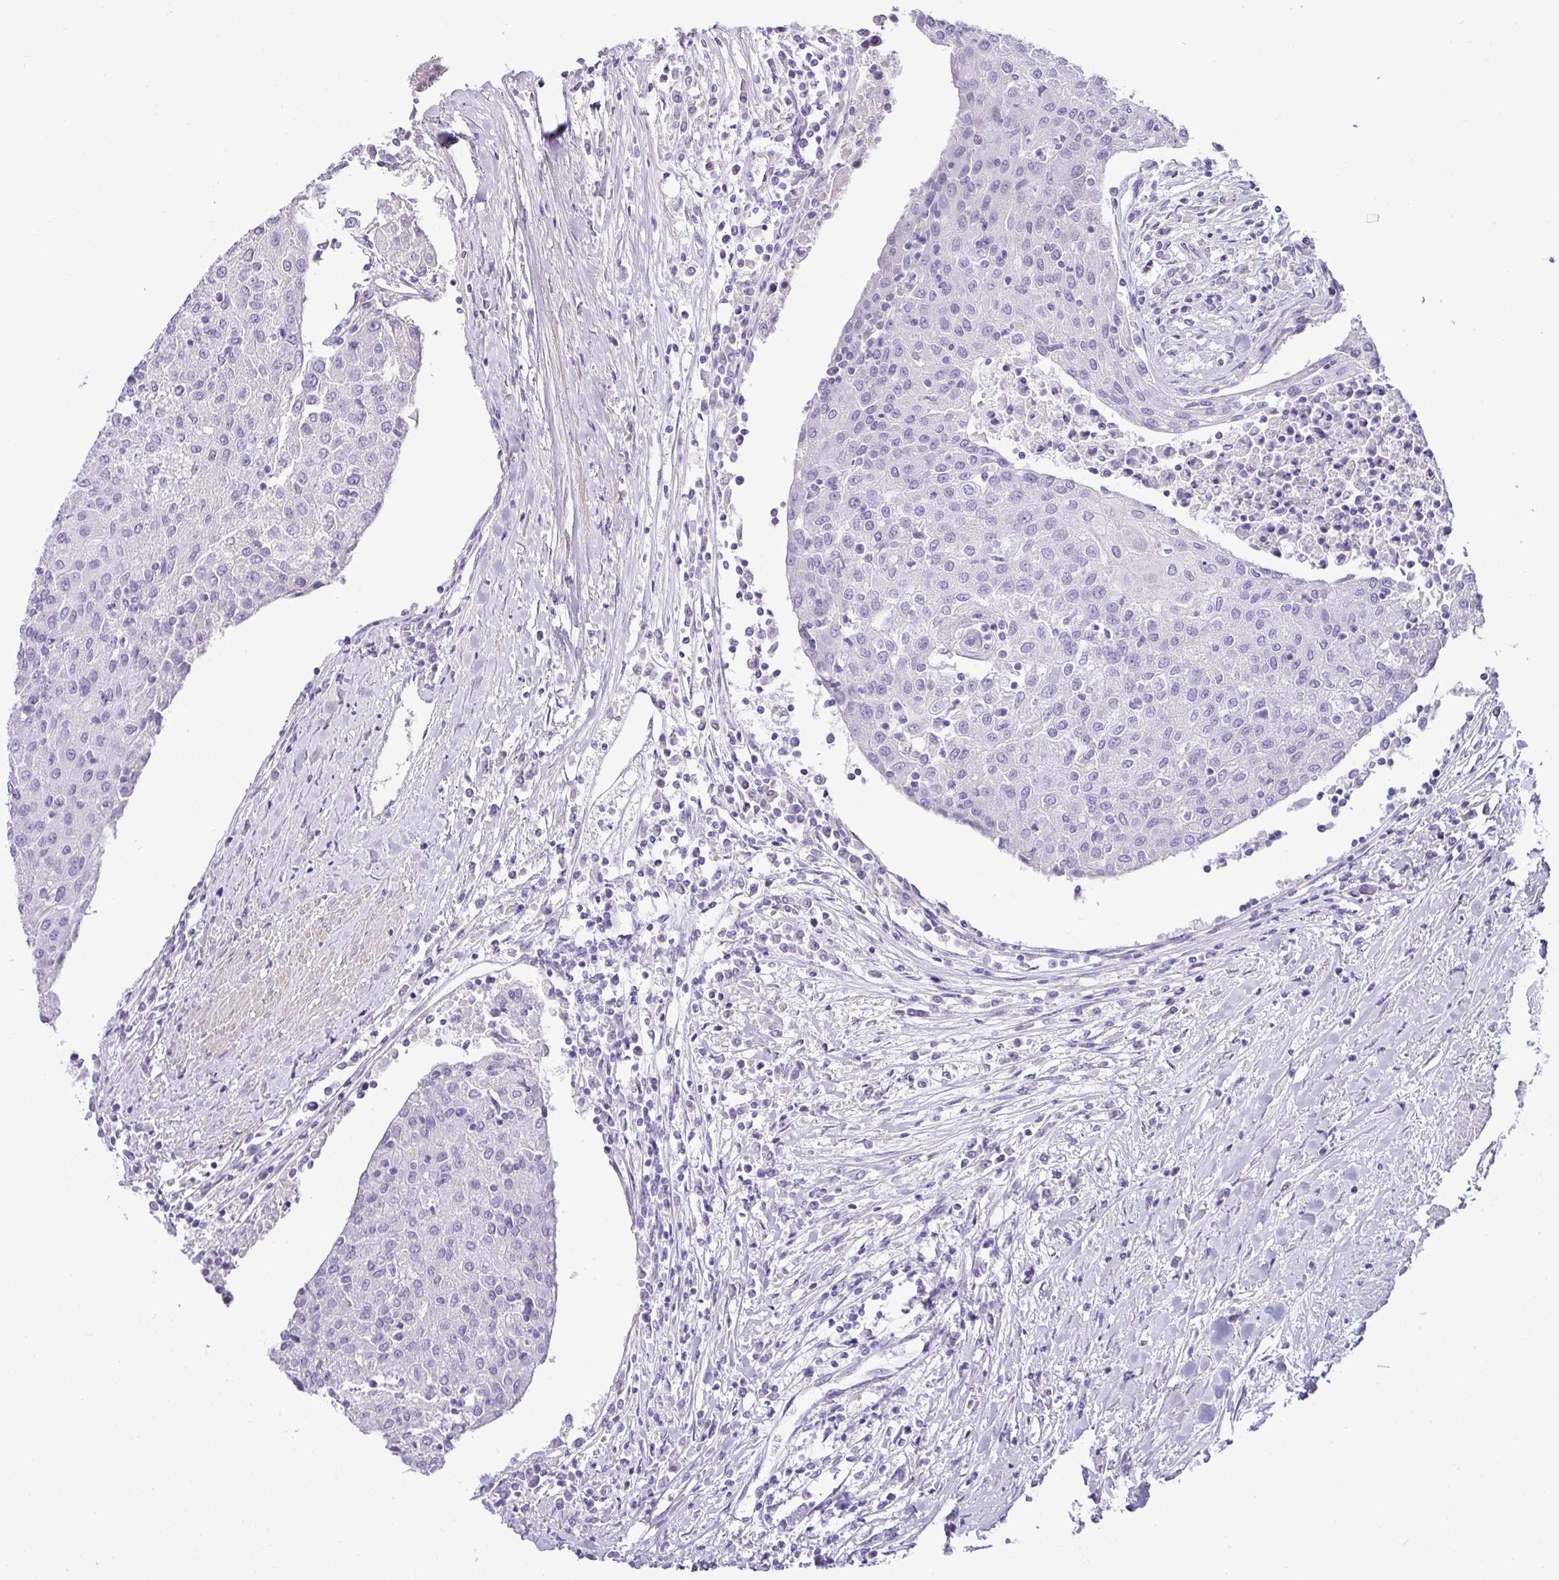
{"staining": {"intensity": "negative", "quantity": "none", "location": "none"}, "tissue": "urothelial cancer", "cell_type": "Tumor cells", "image_type": "cancer", "snomed": [{"axis": "morphology", "description": "Urothelial carcinoma, High grade"}, {"axis": "topography", "description": "Urinary bladder"}], "caption": "Tumor cells are negative for protein expression in human urothelial cancer.", "gene": "VCX2", "patient": {"sex": "female", "age": 85}}